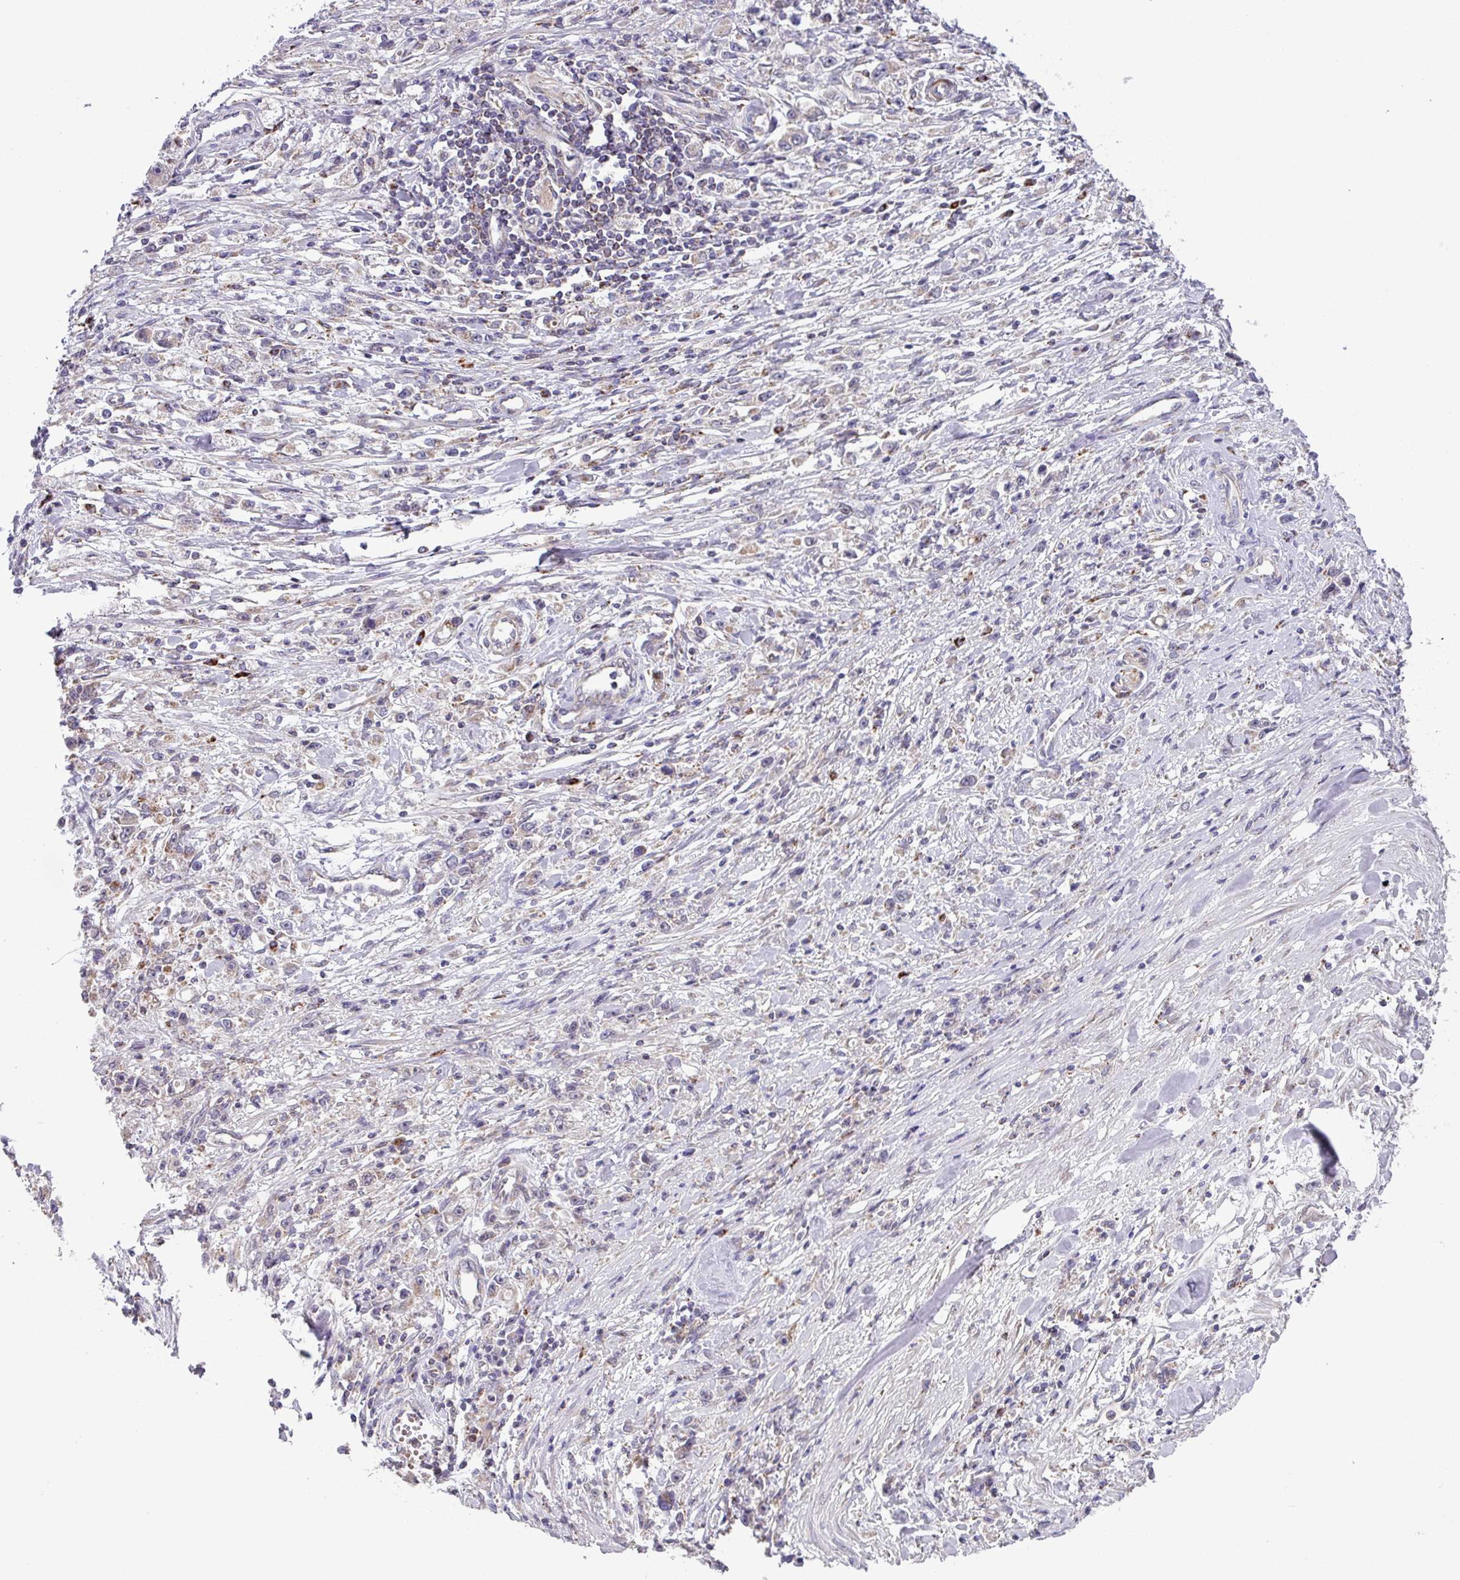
{"staining": {"intensity": "negative", "quantity": "none", "location": "none"}, "tissue": "stomach cancer", "cell_type": "Tumor cells", "image_type": "cancer", "snomed": [{"axis": "morphology", "description": "Adenocarcinoma, NOS"}, {"axis": "topography", "description": "Stomach"}], "caption": "IHC of human adenocarcinoma (stomach) demonstrates no staining in tumor cells.", "gene": "AKIRIN1", "patient": {"sex": "female", "age": 59}}